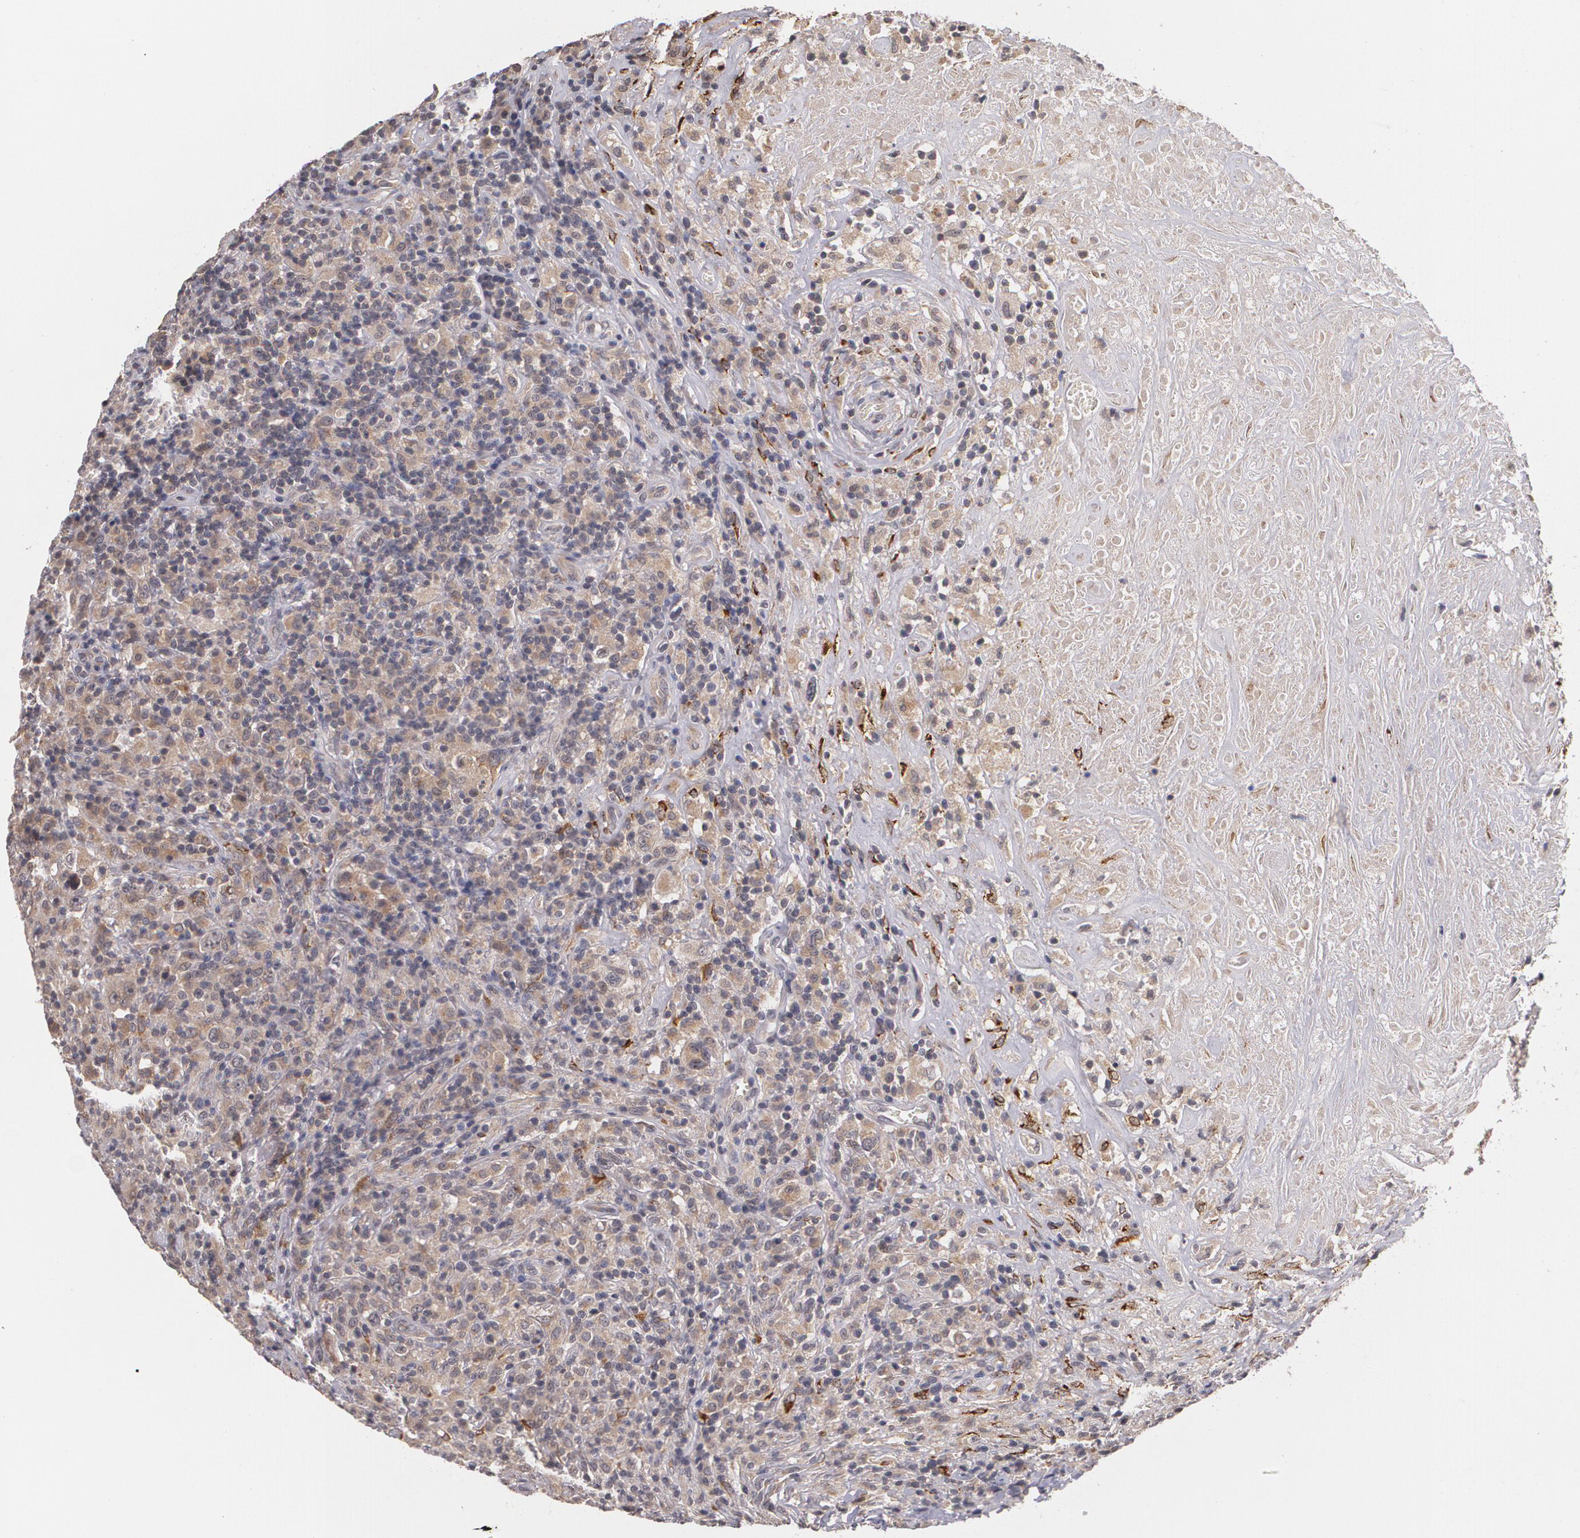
{"staining": {"intensity": "moderate", "quantity": "25%-75%", "location": "cytoplasmic/membranous"}, "tissue": "lymphoma", "cell_type": "Tumor cells", "image_type": "cancer", "snomed": [{"axis": "morphology", "description": "Hodgkin's disease, NOS"}, {"axis": "topography", "description": "Lymph node"}], "caption": "About 25%-75% of tumor cells in lymphoma reveal moderate cytoplasmic/membranous protein staining as visualized by brown immunohistochemical staining.", "gene": "IFNGR2", "patient": {"sex": "male", "age": 46}}